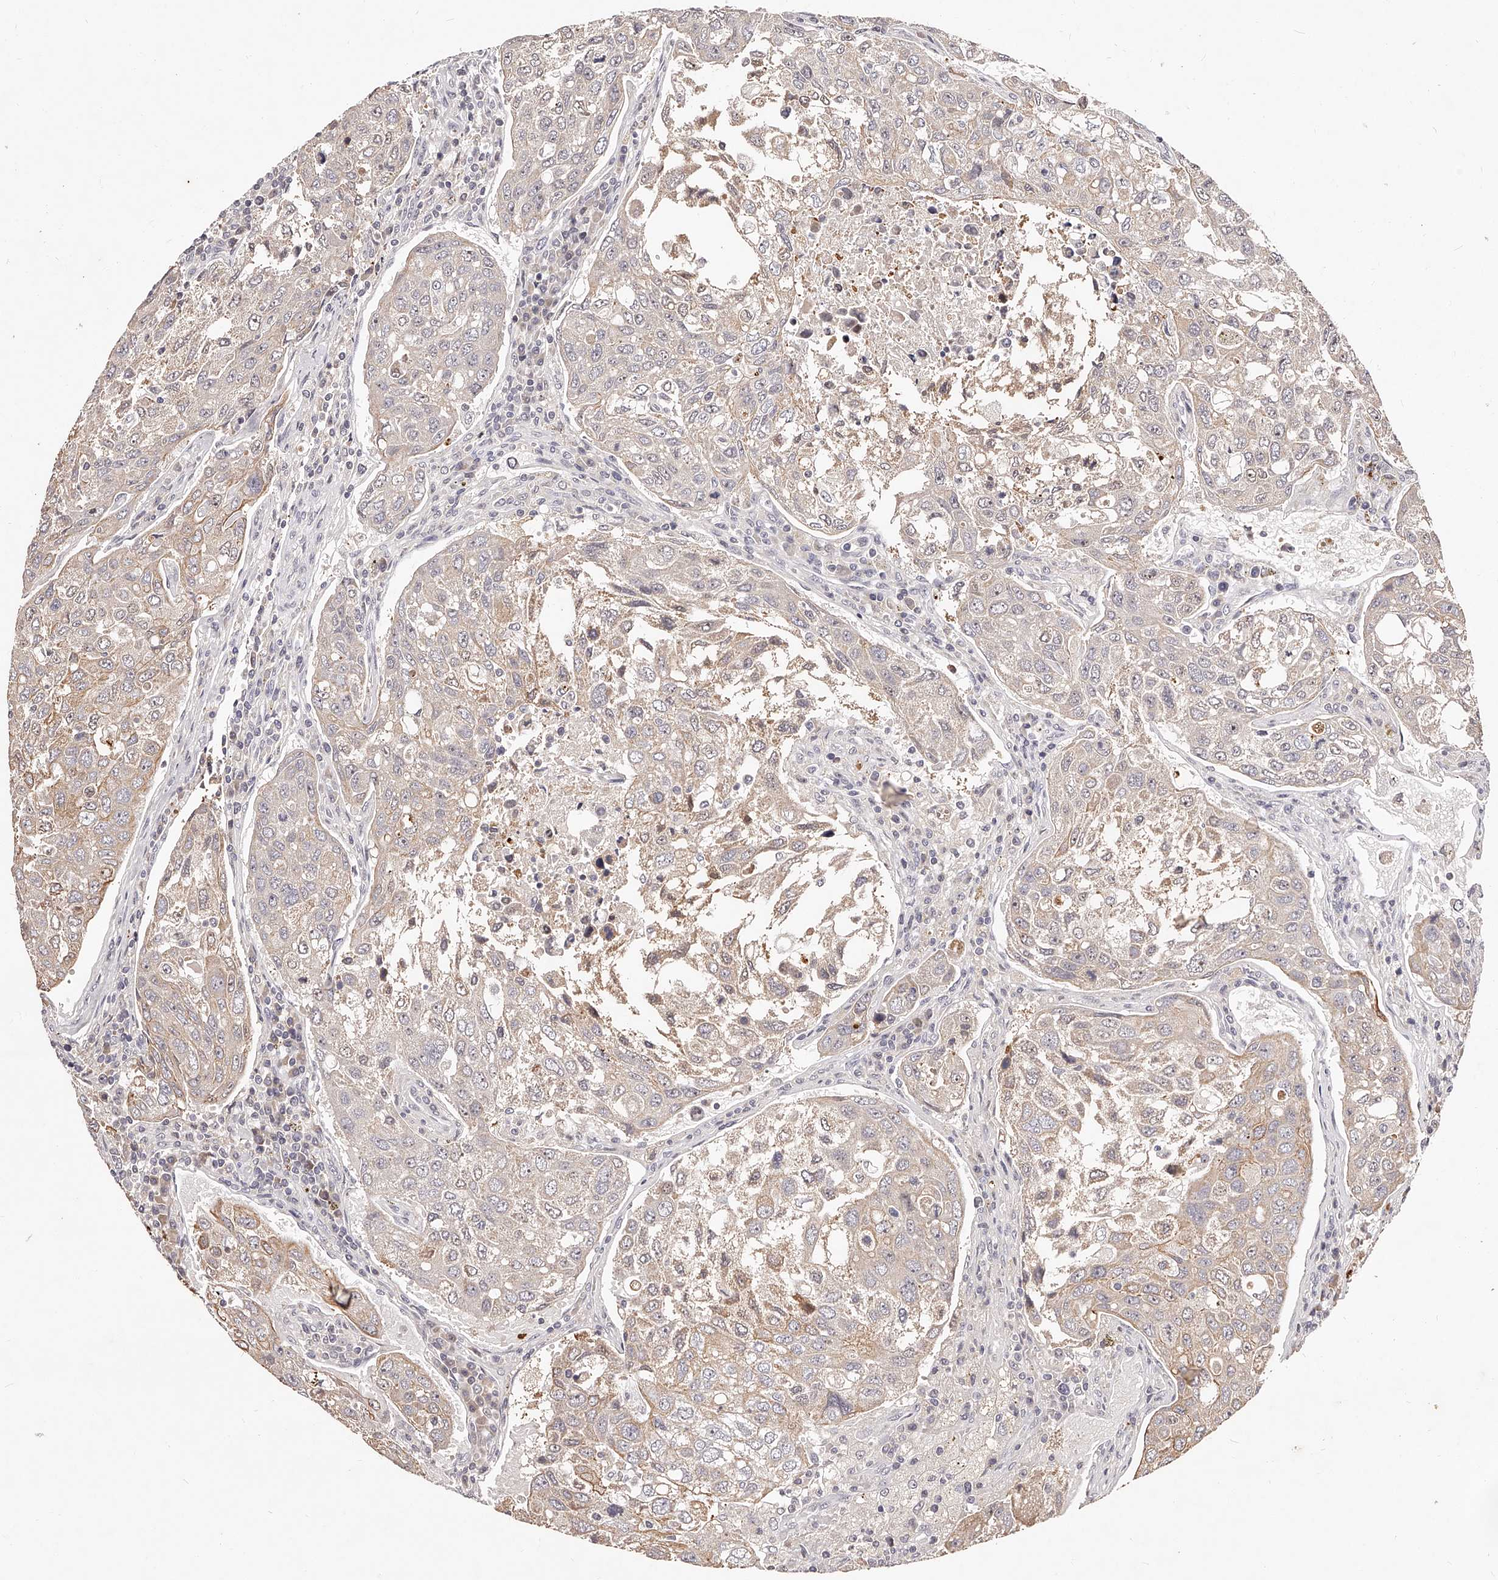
{"staining": {"intensity": "weak", "quantity": "25%-75%", "location": "cytoplasmic/membranous"}, "tissue": "urothelial cancer", "cell_type": "Tumor cells", "image_type": "cancer", "snomed": [{"axis": "morphology", "description": "Urothelial carcinoma, High grade"}, {"axis": "topography", "description": "Lymph node"}, {"axis": "topography", "description": "Urinary bladder"}], "caption": "Weak cytoplasmic/membranous expression for a protein is appreciated in approximately 25%-75% of tumor cells of urothelial cancer using IHC.", "gene": "PHACTR1", "patient": {"sex": "male", "age": 51}}